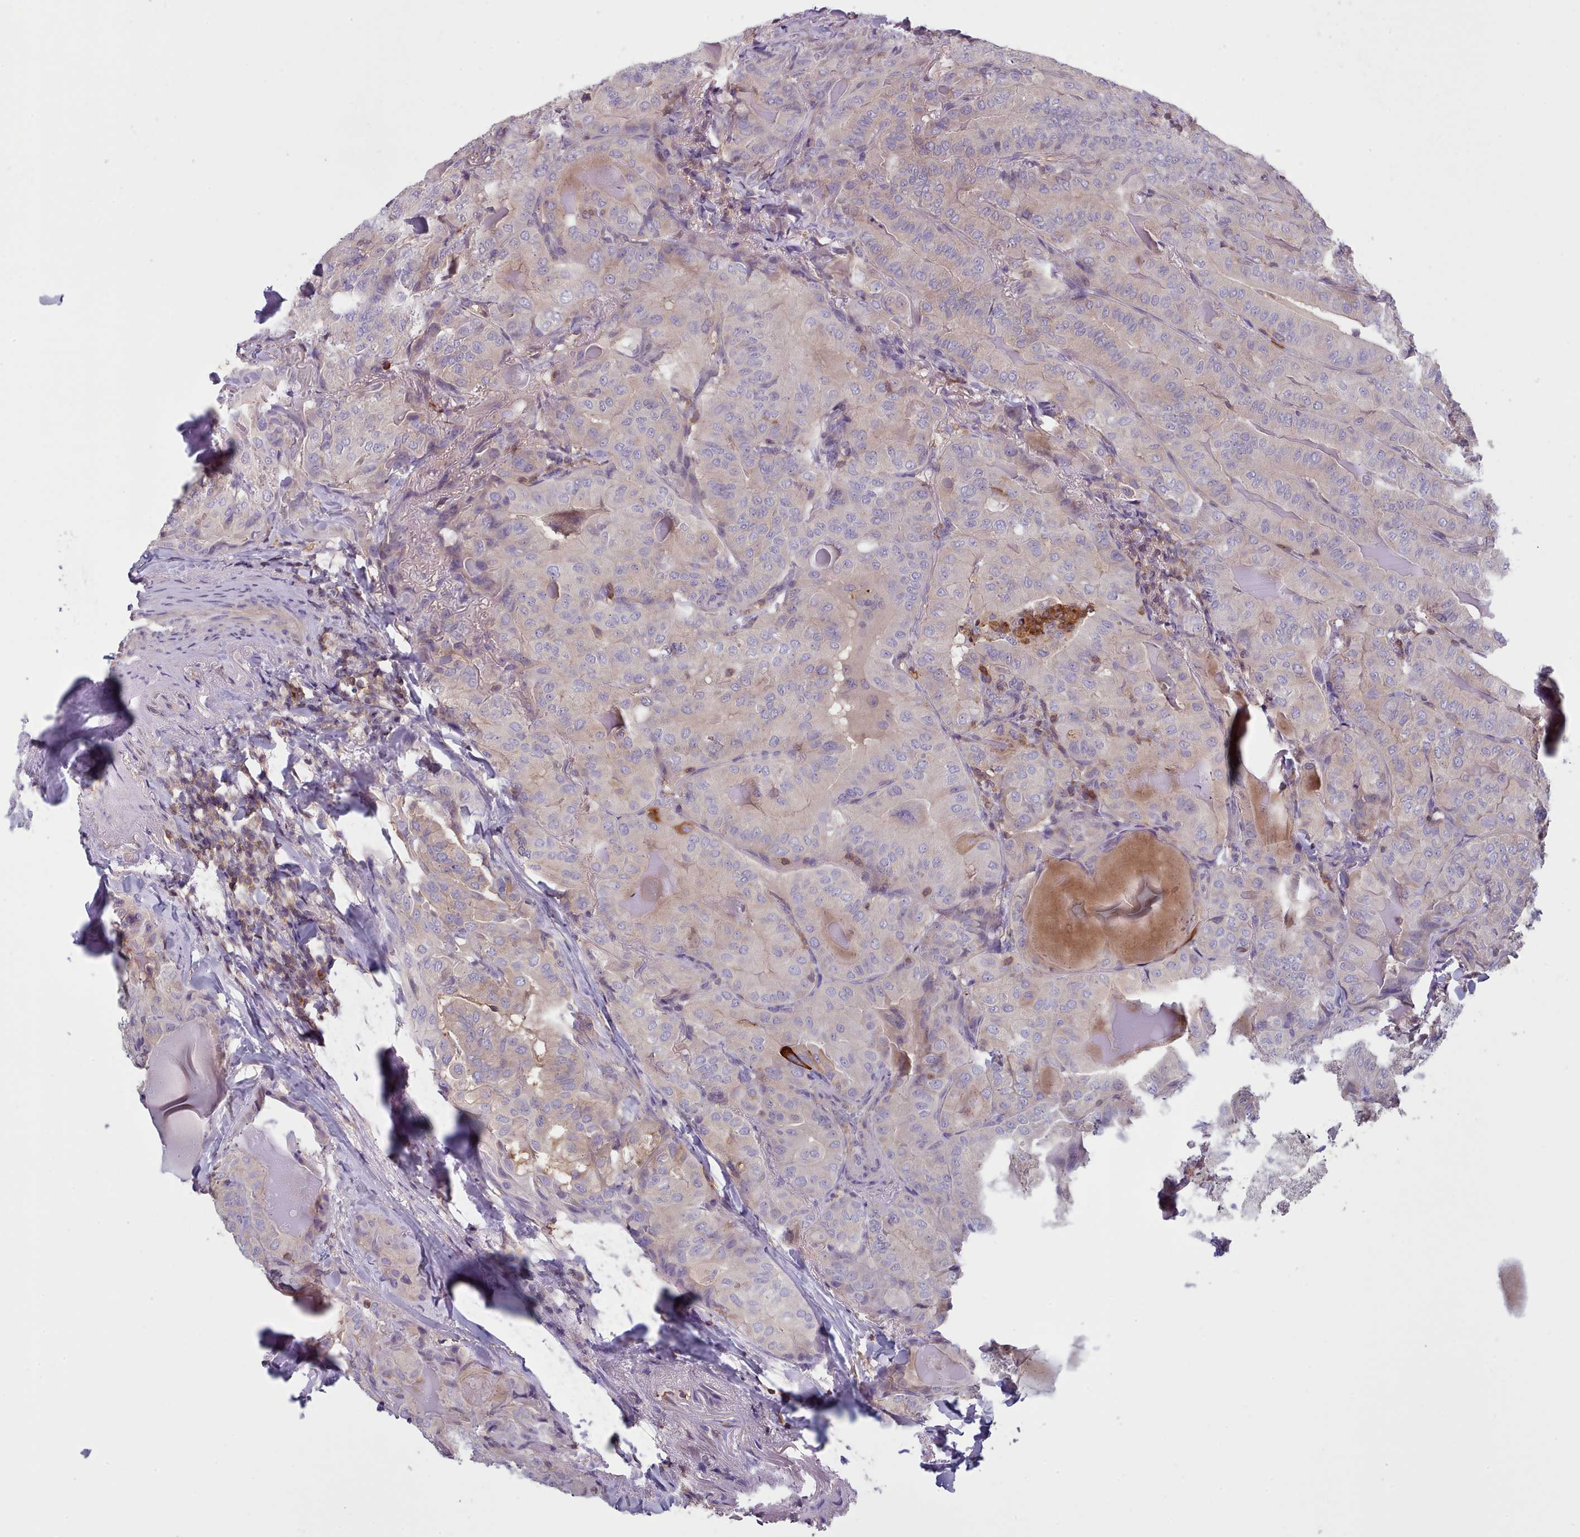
{"staining": {"intensity": "negative", "quantity": "none", "location": "none"}, "tissue": "thyroid cancer", "cell_type": "Tumor cells", "image_type": "cancer", "snomed": [{"axis": "morphology", "description": "Papillary adenocarcinoma, NOS"}, {"axis": "topography", "description": "Thyroid gland"}], "caption": "Thyroid cancer was stained to show a protein in brown. There is no significant positivity in tumor cells.", "gene": "RAC2", "patient": {"sex": "female", "age": 68}}